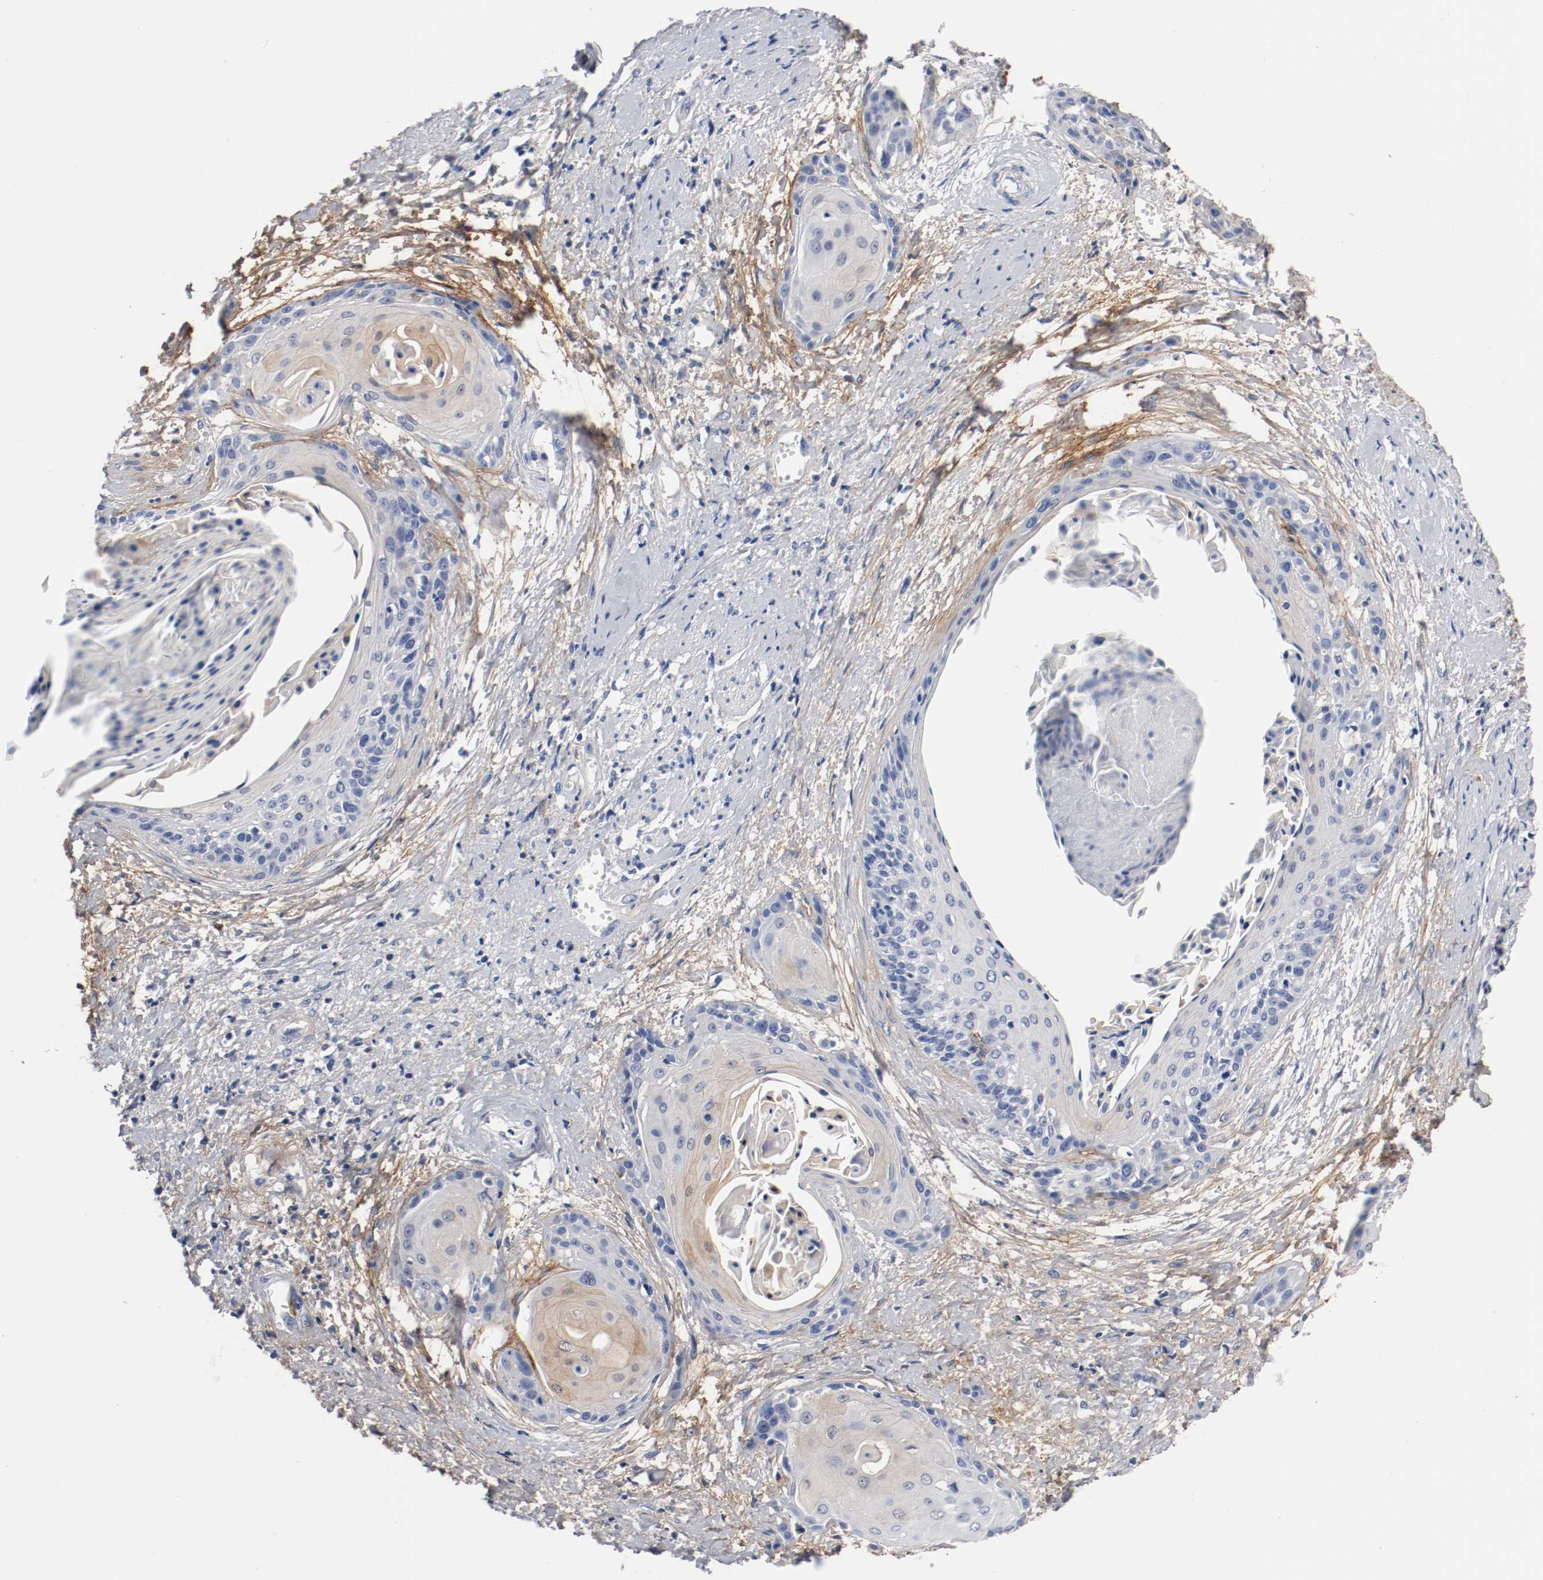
{"staining": {"intensity": "moderate", "quantity": "<25%", "location": "cytoplasmic/membranous"}, "tissue": "cervical cancer", "cell_type": "Tumor cells", "image_type": "cancer", "snomed": [{"axis": "morphology", "description": "Squamous cell carcinoma, NOS"}, {"axis": "topography", "description": "Cervix"}], "caption": "Cervical cancer (squamous cell carcinoma) was stained to show a protein in brown. There is low levels of moderate cytoplasmic/membranous expression in approximately <25% of tumor cells.", "gene": "TNC", "patient": {"sex": "female", "age": 57}}